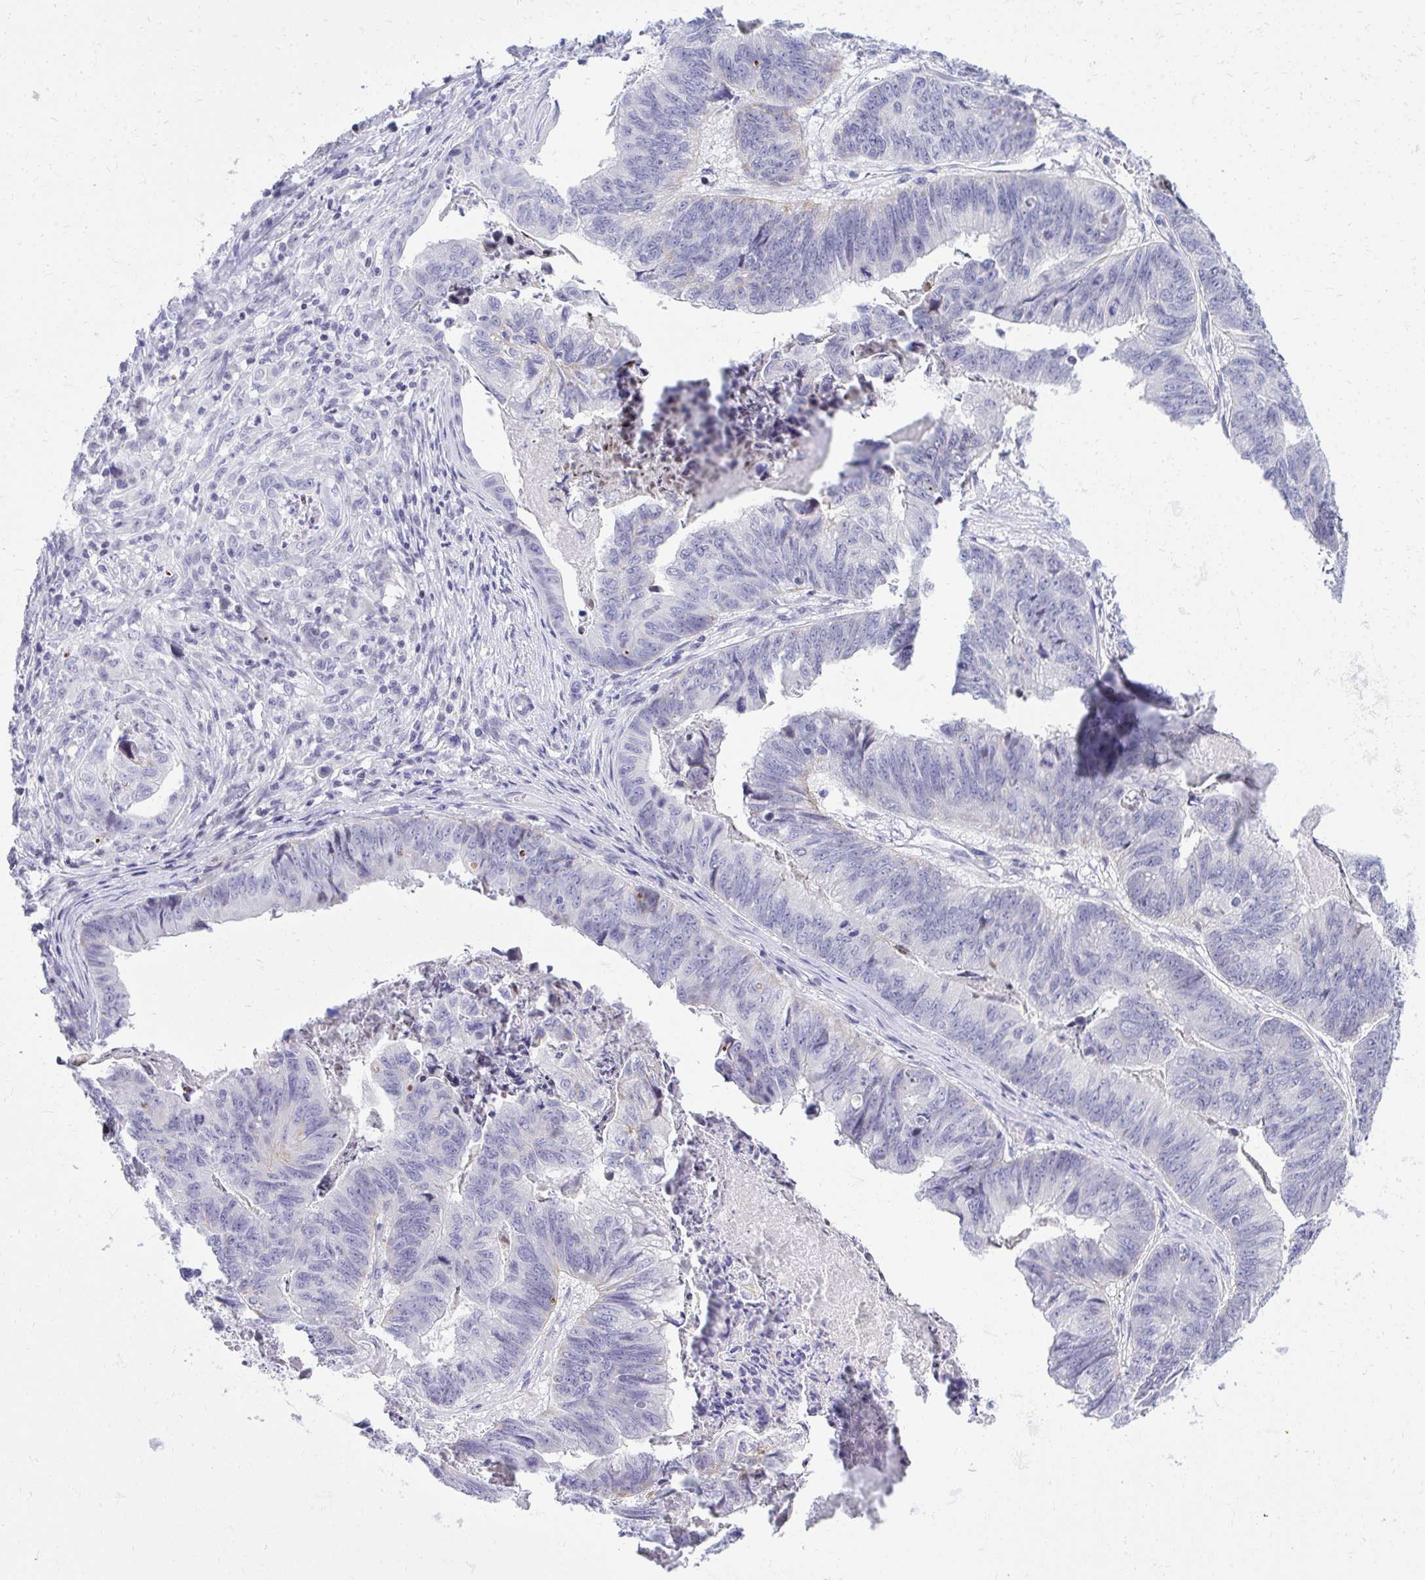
{"staining": {"intensity": "negative", "quantity": "none", "location": "none"}, "tissue": "stomach cancer", "cell_type": "Tumor cells", "image_type": "cancer", "snomed": [{"axis": "morphology", "description": "Adenocarcinoma, NOS"}, {"axis": "topography", "description": "Stomach, lower"}], "caption": "IHC of stomach adenocarcinoma displays no expression in tumor cells.", "gene": "GABRA1", "patient": {"sex": "male", "age": 77}}